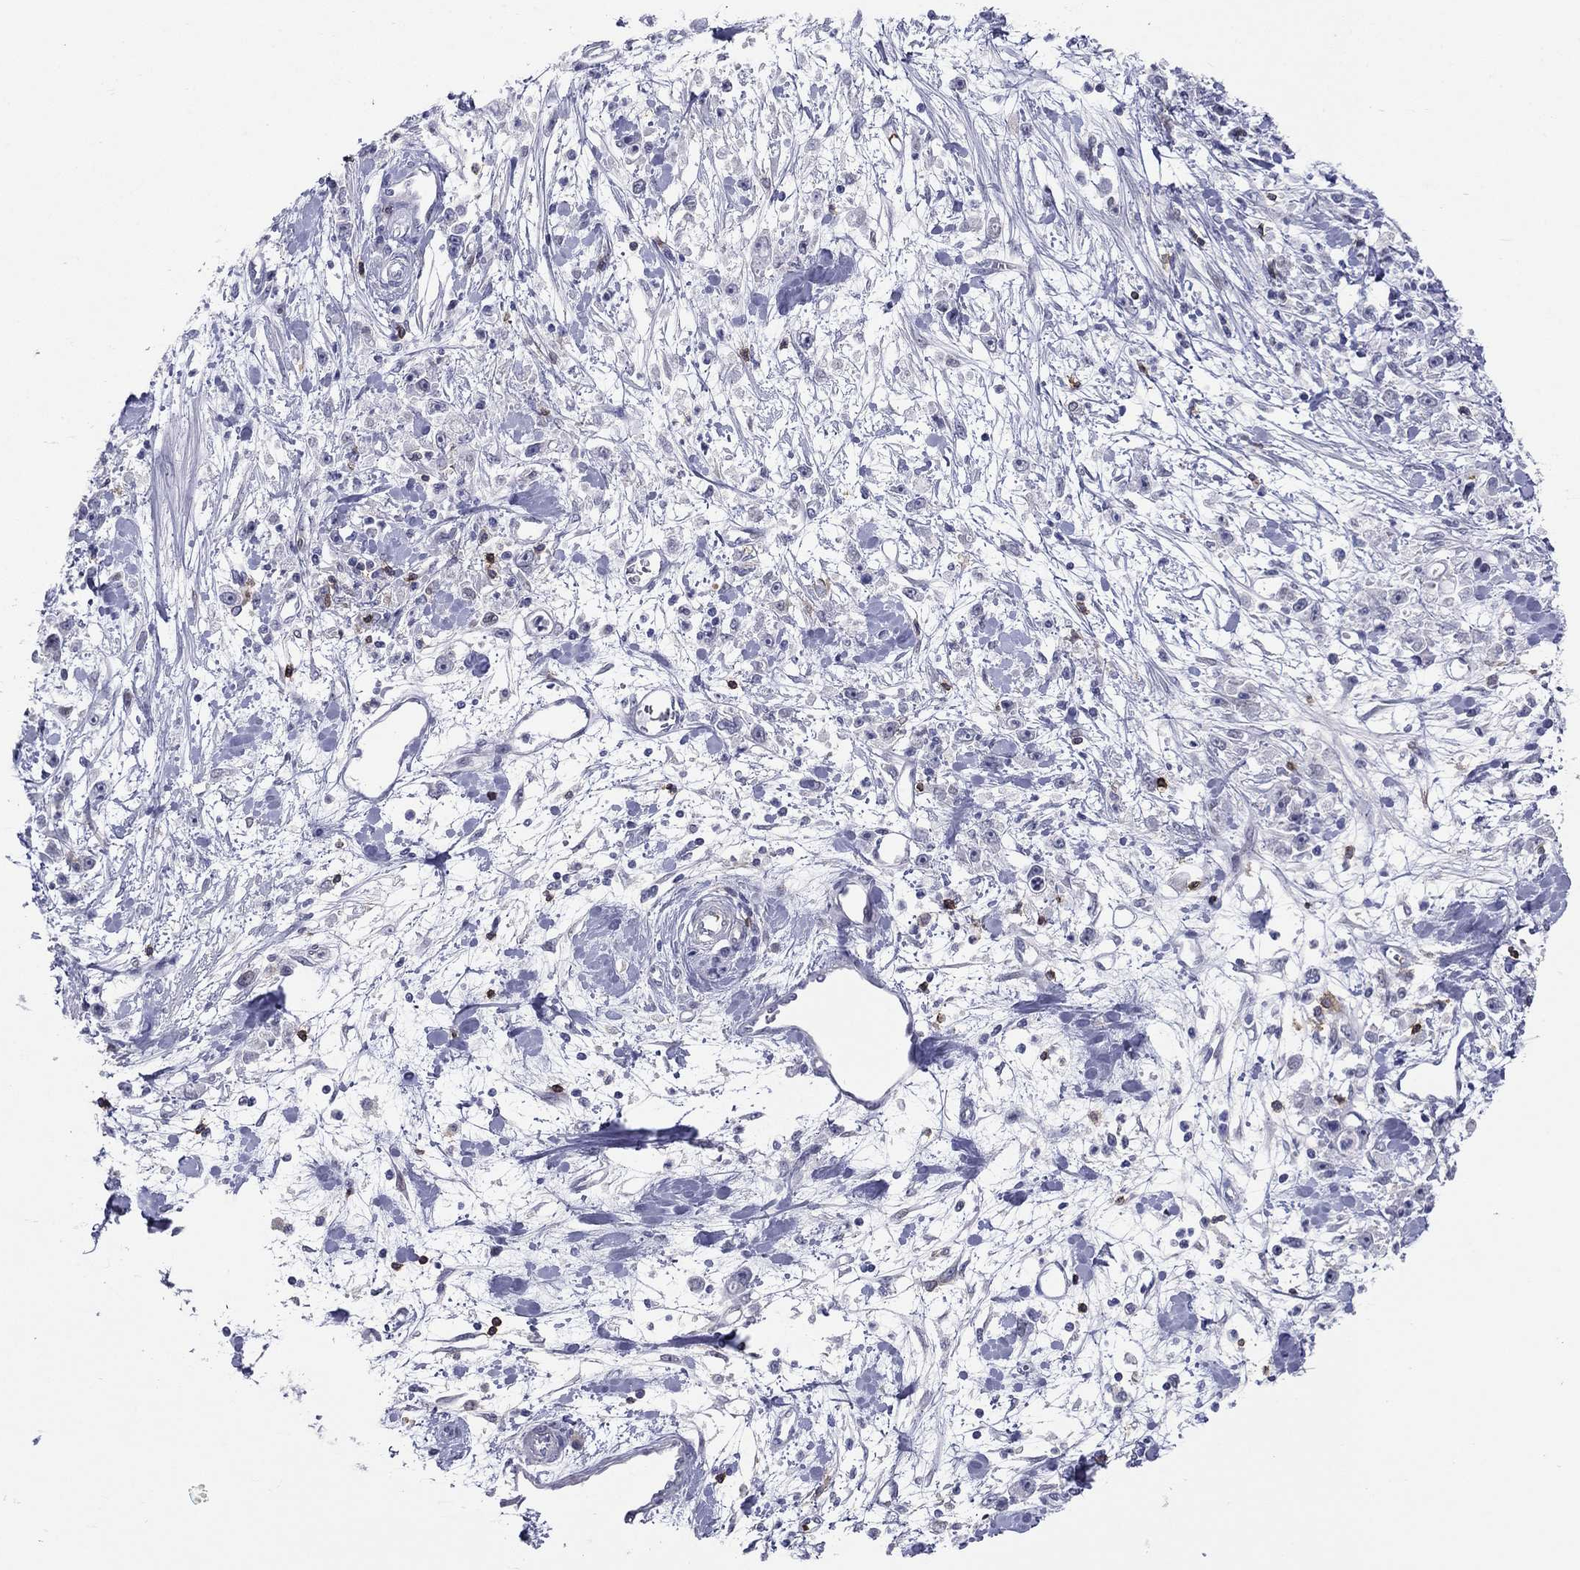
{"staining": {"intensity": "negative", "quantity": "none", "location": "none"}, "tissue": "stomach cancer", "cell_type": "Tumor cells", "image_type": "cancer", "snomed": [{"axis": "morphology", "description": "Adenocarcinoma, NOS"}, {"axis": "topography", "description": "Stomach"}], "caption": "Stomach cancer was stained to show a protein in brown. There is no significant staining in tumor cells.", "gene": "ITGAE", "patient": {"sex": "female", "age": 59}}